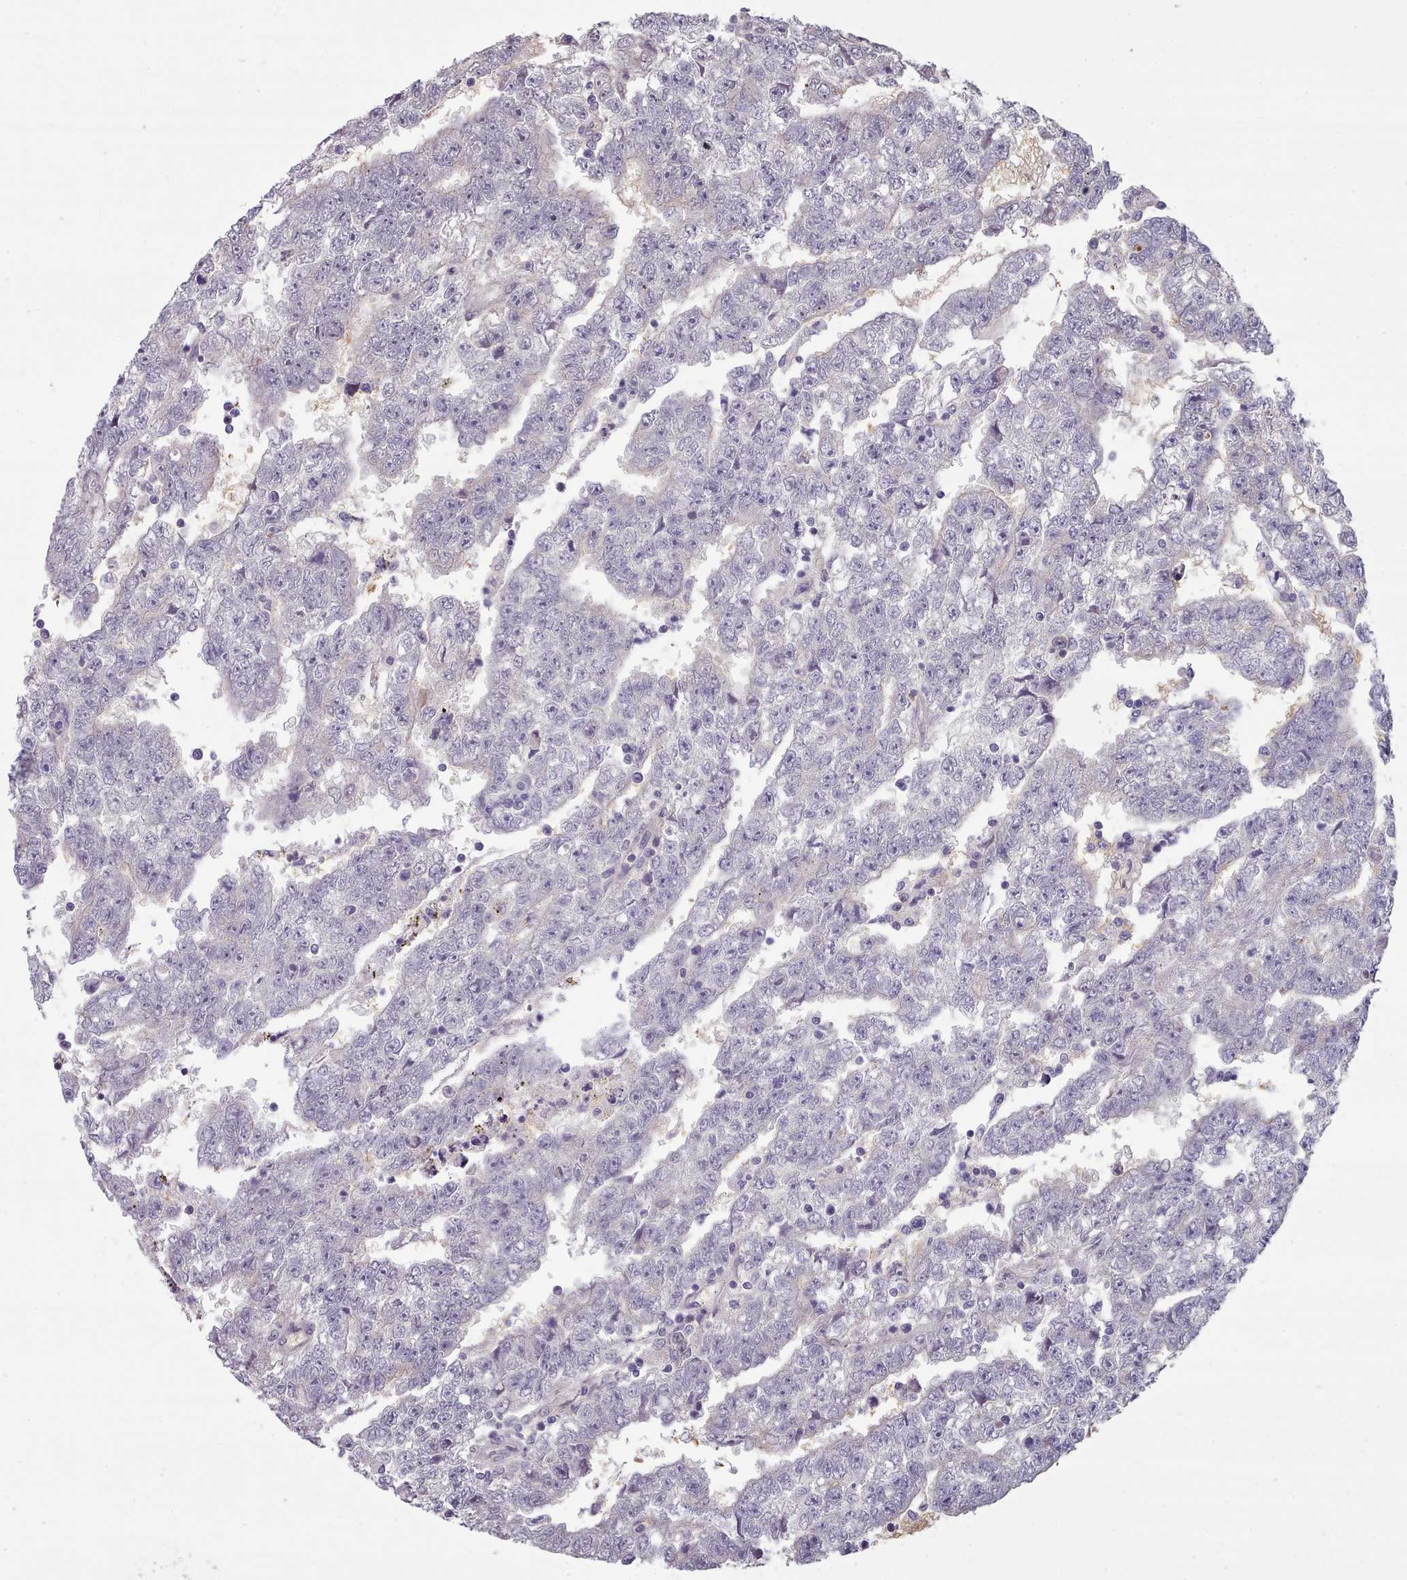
{"staining": {"intensity": "negative", "quantity": "none", "location": "none"}, "tissue": "testis cancer", "cell_type": "Tumor cells", "image_type": "cancer", "snomed": [{"axis": "morphology", "description": "Carcinoma, Embryonal, NOS"}, {"axis": "topography", "description": "Testis"}], "caption": "This is an IHC photomicrograph of testis cancer. There is no expression in tumor cells.", "gene": "CLNS1A", "patient": {"sex": "male", "age": 25}}